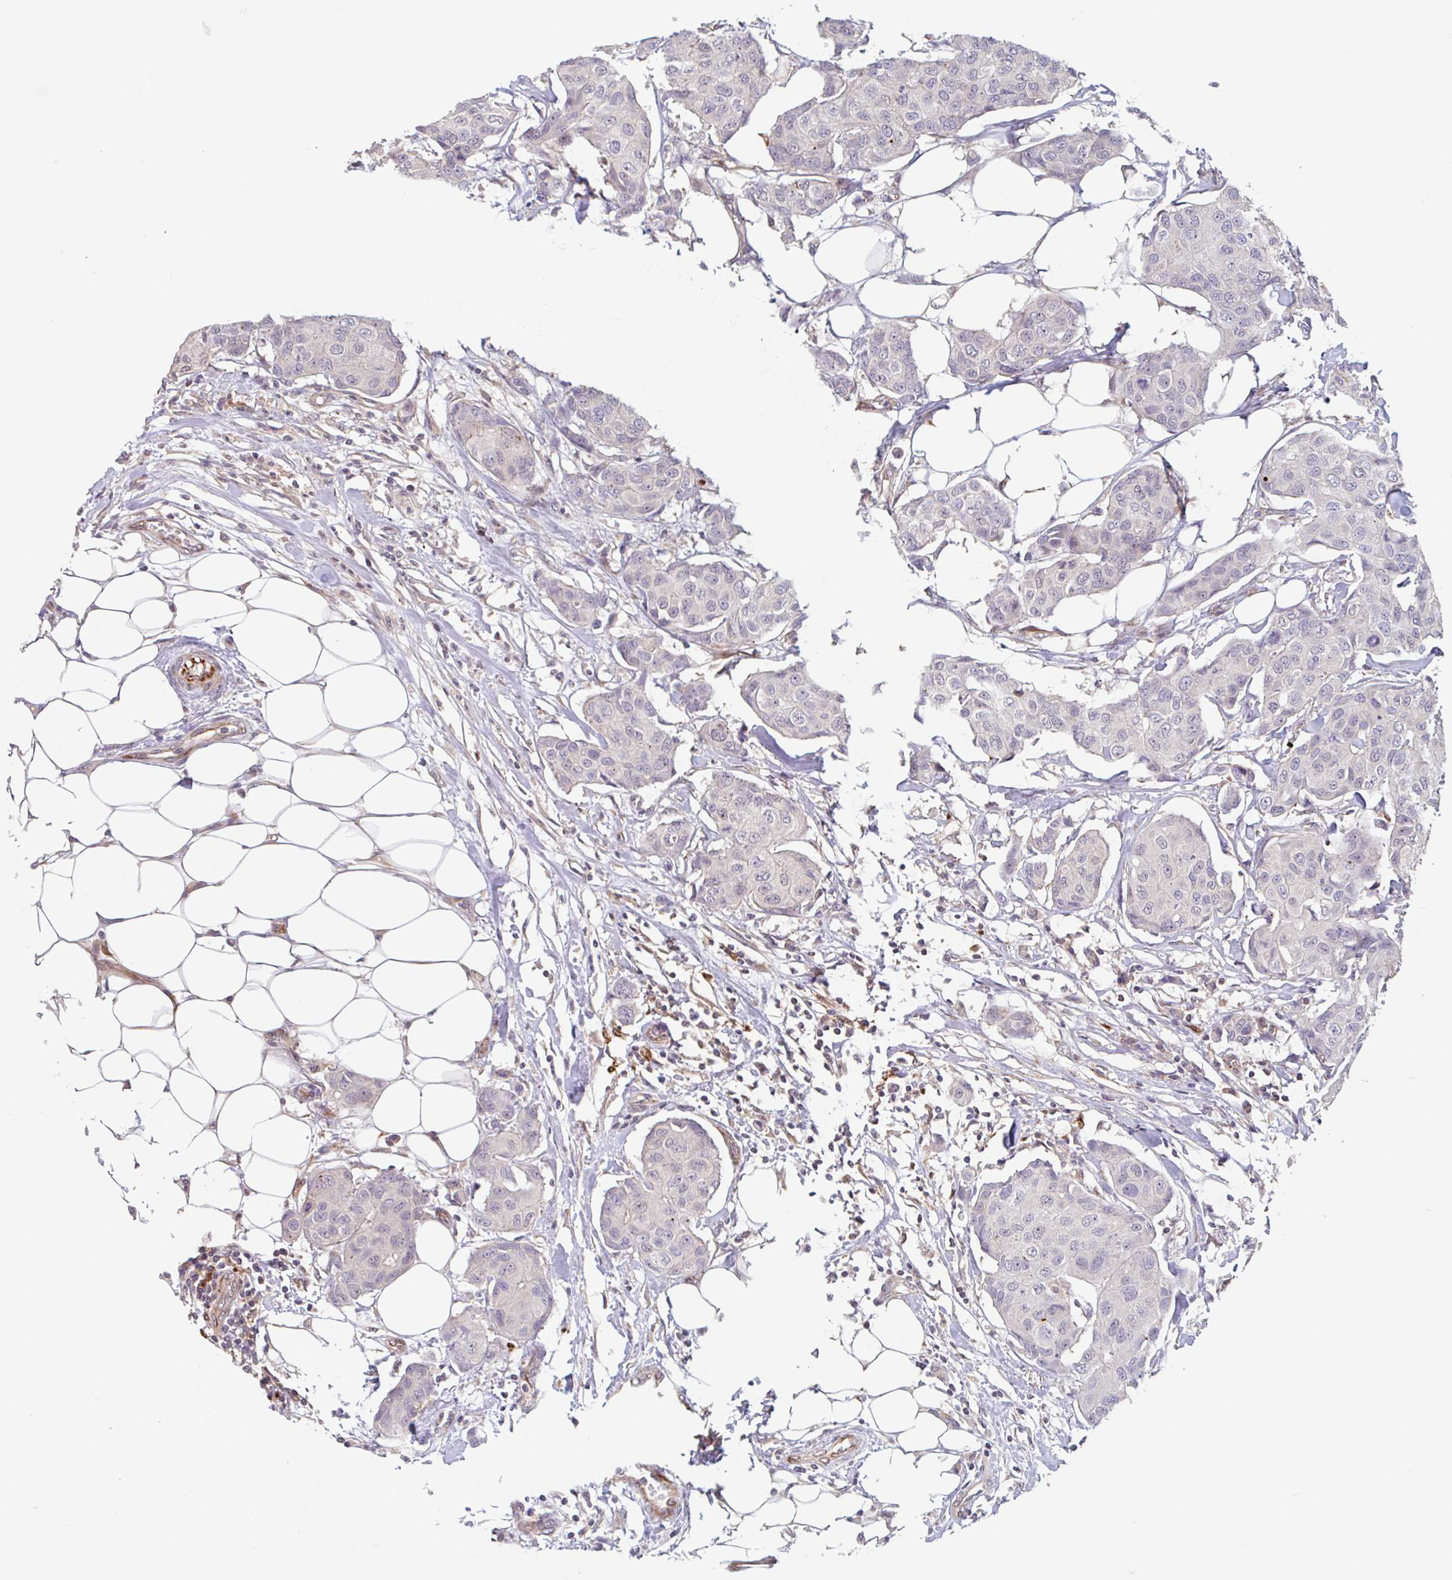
{"staining": {"intensity": "negative", "quantity": "none", "location": "none"}, "tissue": "breast cancer", "cell_type": "Tumor cells", "image_type": "cancer", "snomed": [{"axis": "morphology", "description": "Duct carcinoma"}, {"axis": "topography", "description": "Breast"}, {"axis": "topography", "description": "Lymph node"}], "caption": "Immunohistochemical staining of human breast cancer reveals no significant expression in tumor cells. (Stains: DAB (3,3'-diaminobenzidine) immunohistochemistry with hematoxylin counter stain, Microscopy: brightfield microscopy at high magnification).", "gene": "NUB1", "patient": {"sex": "female", "age": 80}}